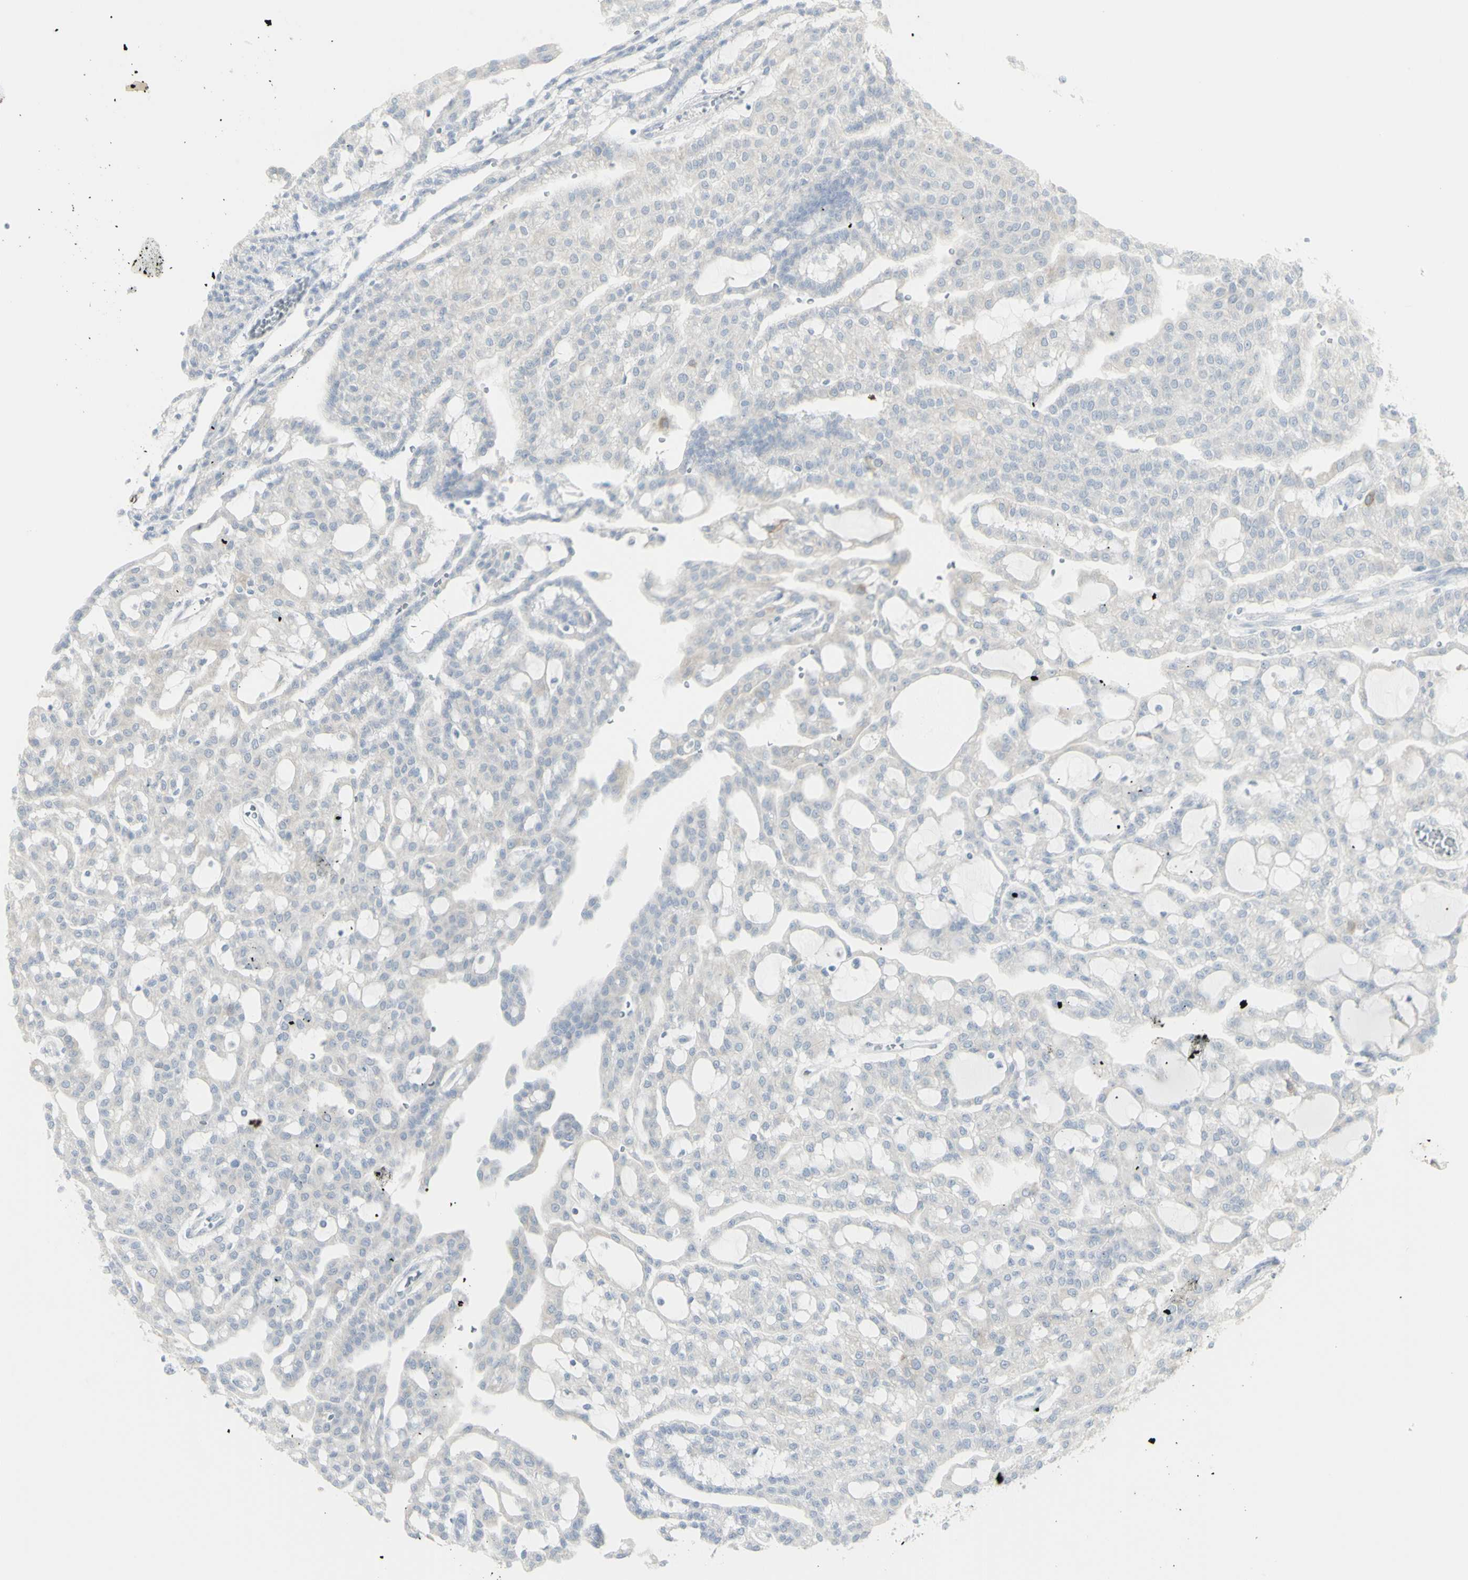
{"staining": {"intensity": "negative", "quantity": "none", "location": "none"}, "tissue": "renal cancer", "cell_type": "Tumor cells", "image_type": "cancer", "snomed": [{"axis": "morphology", "description": "Adenocarcinoma, NOS"}, {"axis": "topography", "description": "Kidney"}], "caption": "Immunohistochemical staining of renal cancer demonstrates no significant expression in tumor cells.", "gene": "ENSG00000198211", "patient": {"sex": "male", "age": 63}}